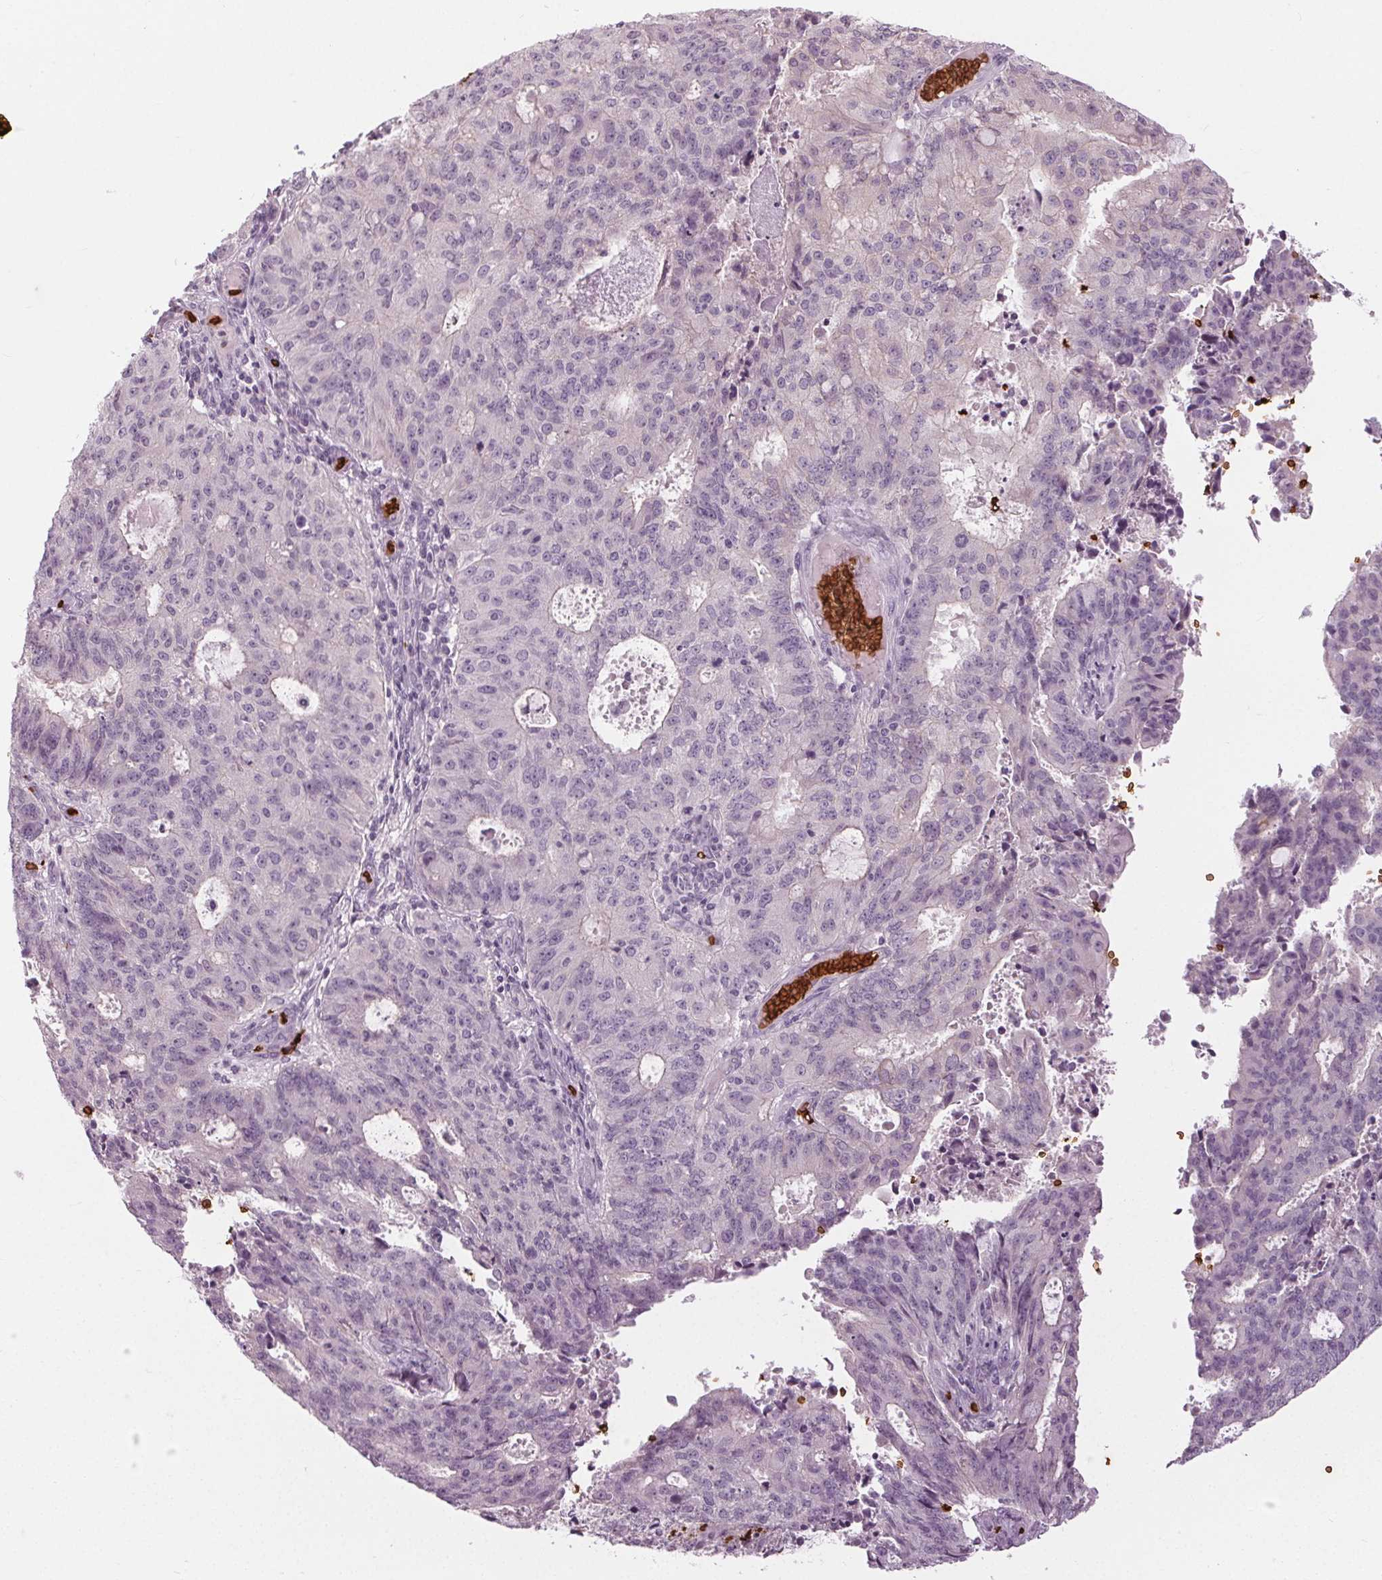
{"staining": {"intensity": "negative", "quantity": "none", "location": "none"}, "tissue": "endometrial cancer", "cell_type": "Tumor cells", "image_type": "cancer", "snomed": [{"axis": "morphology", "description": "Adenocarcinoma, NOS"}, {"axis": "topography", "description": "Endometrium"}], "caption": "This micrograph is of endometrial cancer stained with immunohistochemistry (IHC) to label a protein in brown with the nuclei are counter-stained blue. There is no expression in tumor cells.", "gene": "SLC4A1", "patient": {"sex": "female", "age": 82}}